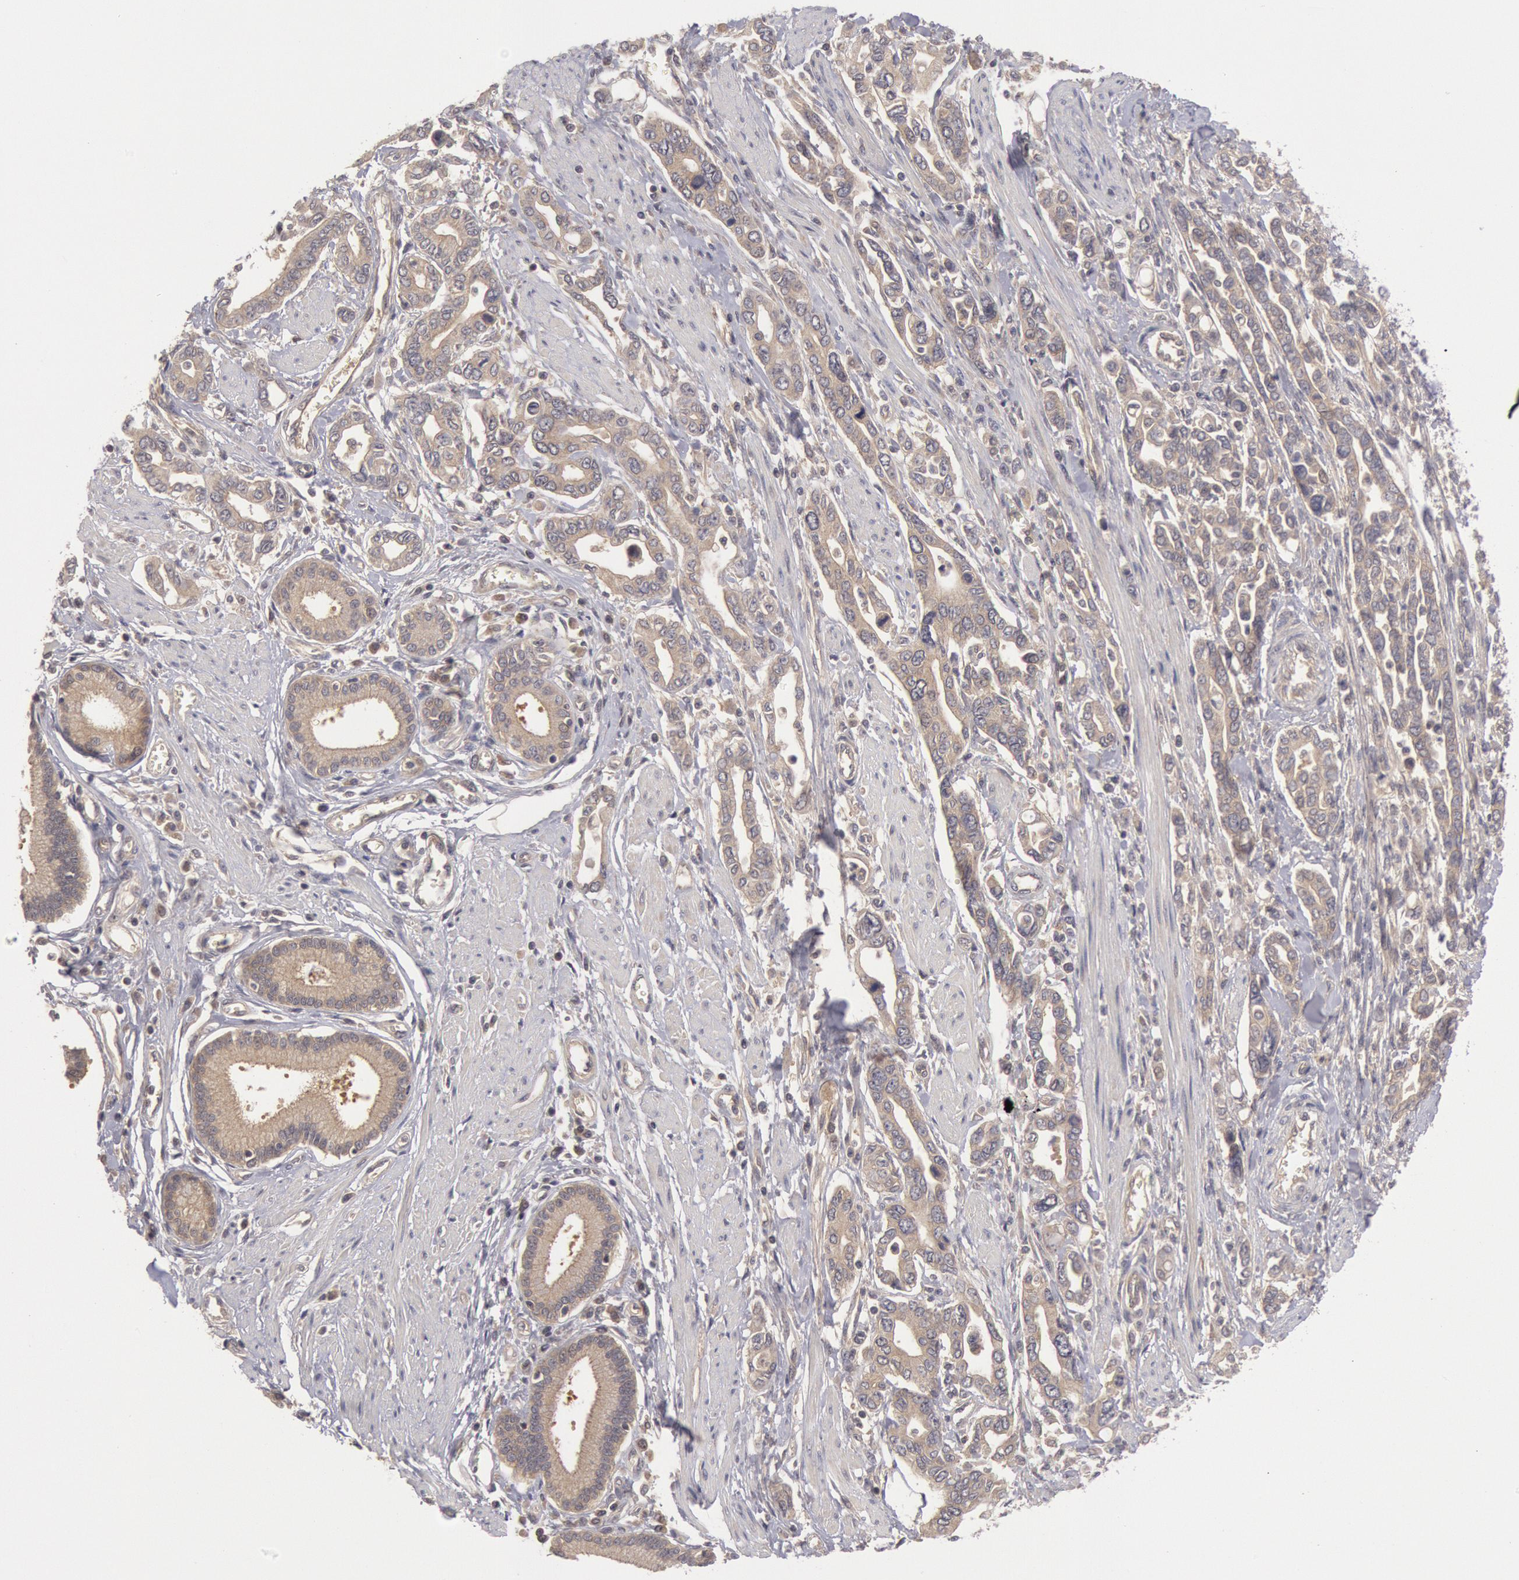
{"staining": {"intensity": "weak", "quantity": ">75%", "location": "cytoplasmic/membranous"}, "tissue": "pancreatic cancer", "cell_type": "Tumor cells", "image_type": "cancer", "snomed": [{"axis": "morphology", "description": "Adenocarcinoma, NOS"}, {"axis": "topography", "description": "Pancreas"}], "caption": "High-magnification brightfield microscopy of adenocarcinoma (pancreatic) stained with DAB (3,3'-diaminobenzidine) (brown) and counterstained with hematoxylin (blue). tumor cells exhibit weak cytoplasmic/membranous positivity is identified in approximately>75% of cells. The protein is stained brown, and the nuclei are stained in blue (DAB (3,3'-diaminobenzidine) IHC with brightfield microscopy, high magnification).", "gene": "BRAF", "patient": {"sex": "female", "age": 57}}